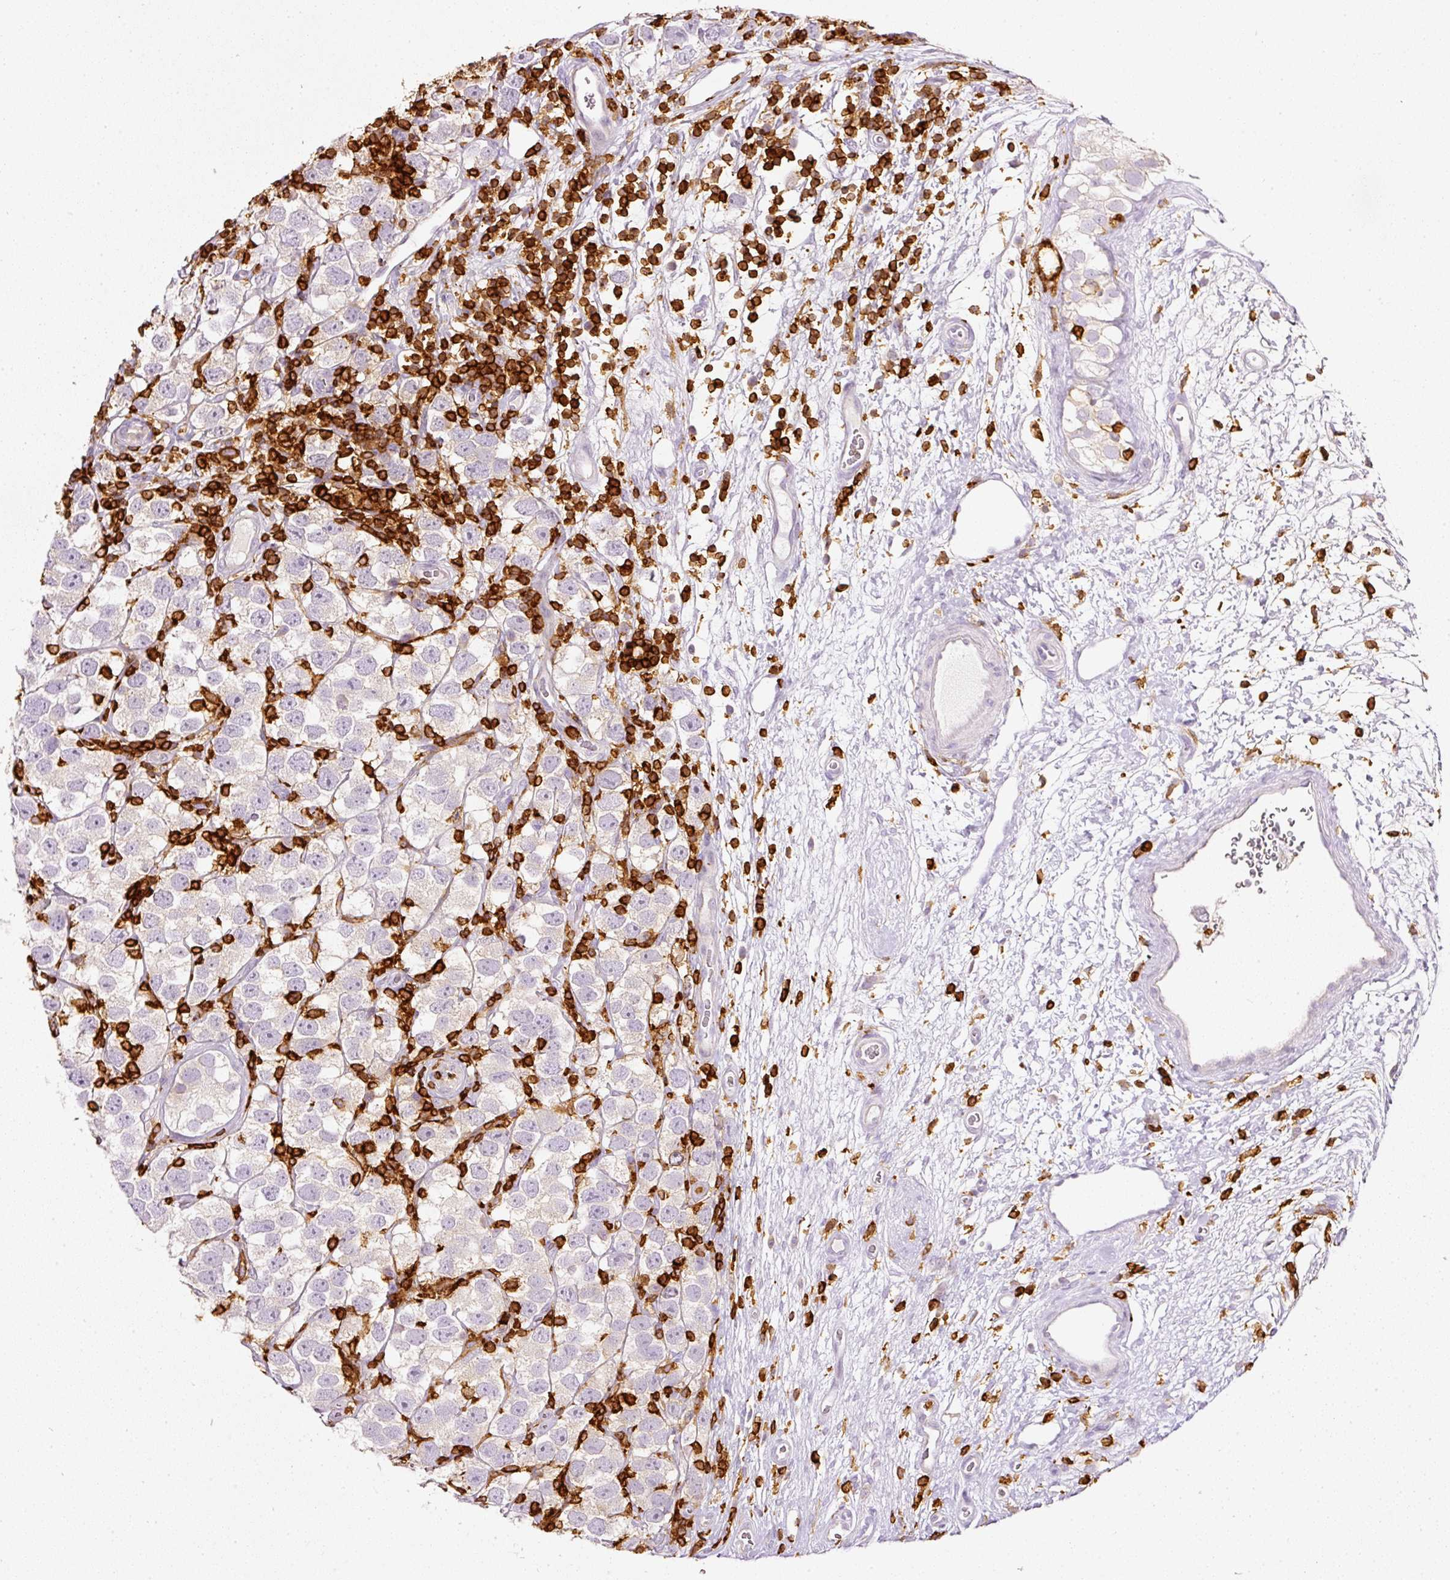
{"staining": {"intensity": "negative", "quantity": "none", "location": "none"}, "tissue": "testis cancer", "cell_type": "Tumor cells", "image_type": "cancer", "snomed": [{"axis": "morphology", "description": "Seminoma, NOS"}, {"axis": "topography", "description": "Testis"}], "caption": "Immunohistochemical staining of human testis cancer exhibits no significant staining in tumor cells. (DAB immunohistochemistry (IHC), high magnification).", "gene": "EVL", "patient": {"sex": "male", "age": 26}}